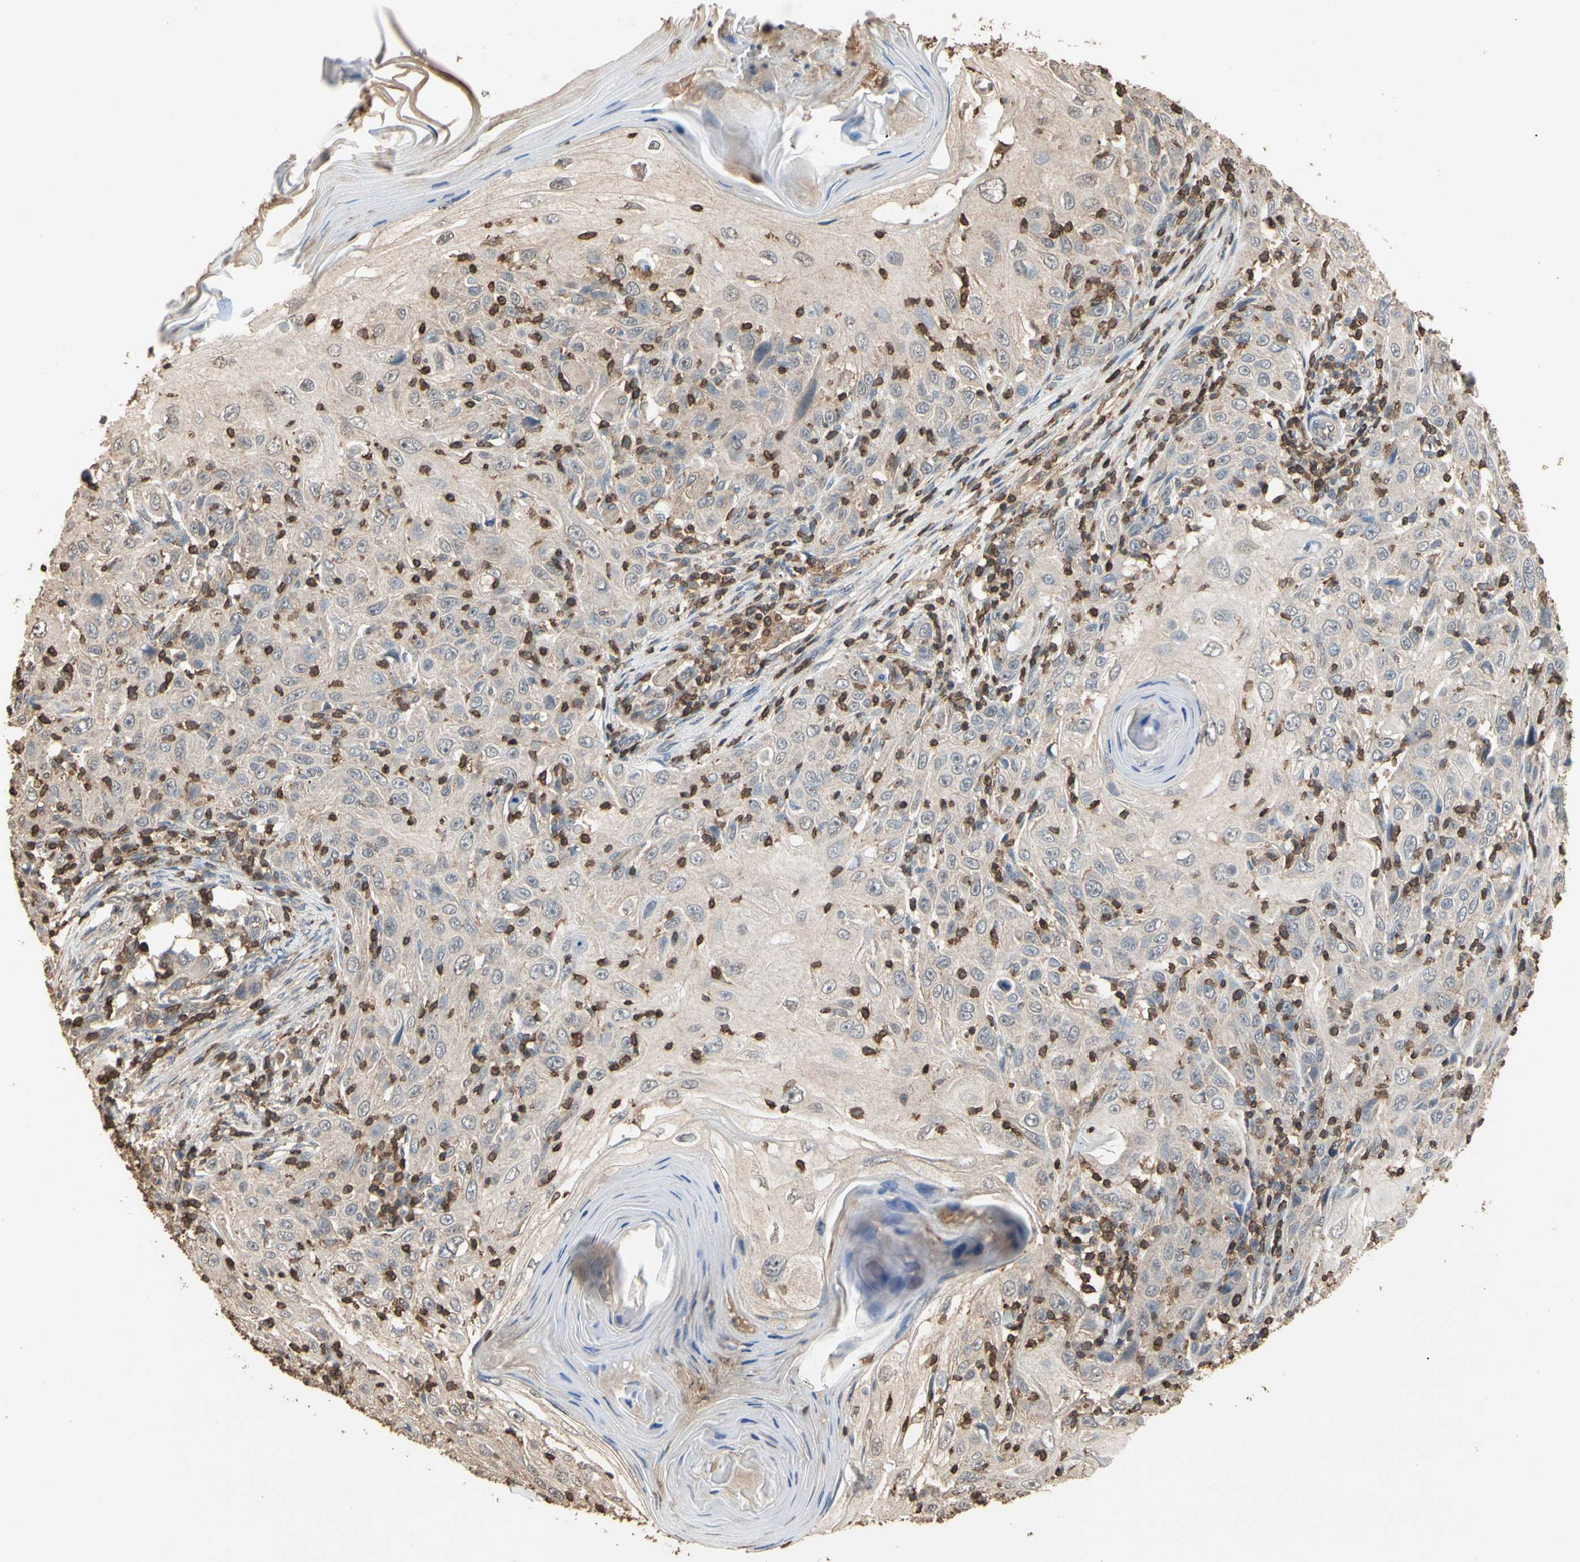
{"staining": {"intensity": "weak", "quantity": "<25%", "location": "cytoplasmic/membranous"}, "tissue": "skin cancer", "cell_type": "Tumor cells", "image_type": "cancer", "snomed": [{"axis": "morphology", "description": "Squamous cell carcinoma, NOS"}, {"axis": "topography", "description": "Skin"}], "caption": "Immunohistochemical staining of skin cancer demonstrates no significant staining in tumor cells.", "gene": "MAP3K10", "patient": {"sex": "female", "age": 88}}